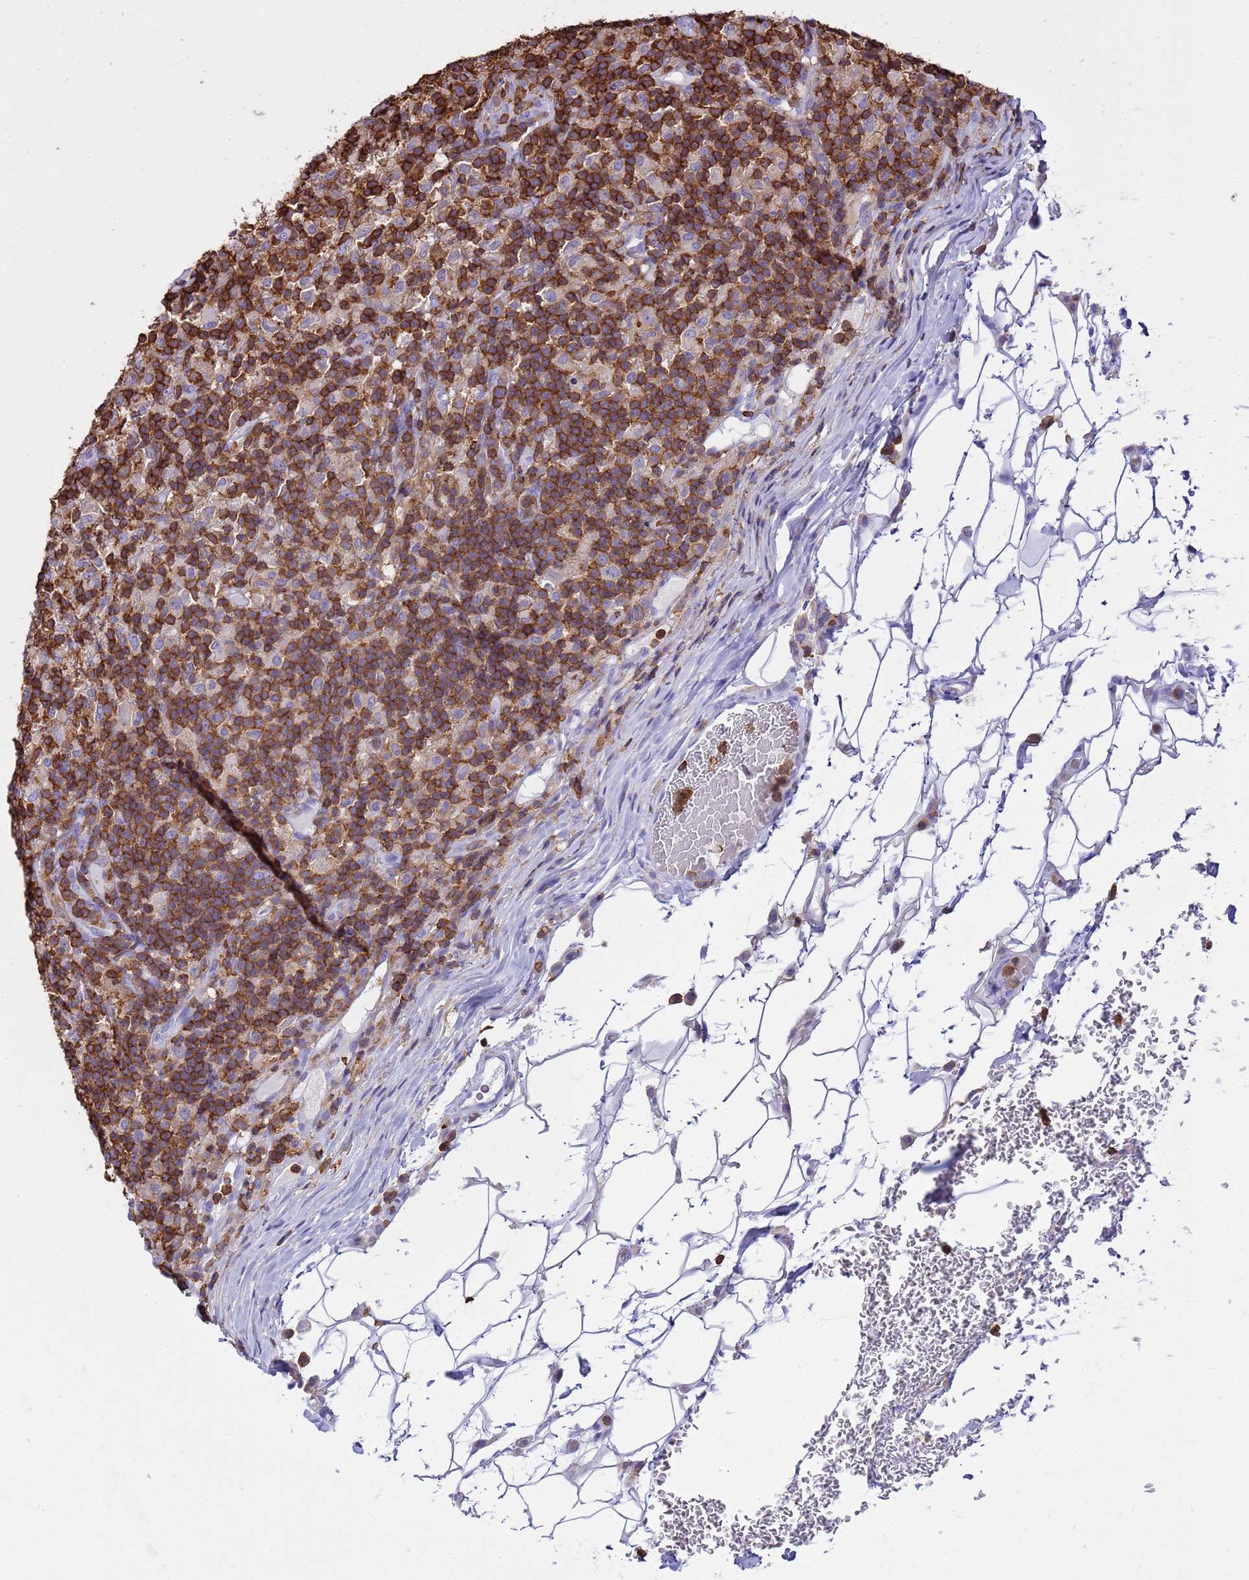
{"staining": {"intensity": "strong", "quantity": "25%-75%", "location": "cytoplasmic/membranous"}, "tissue": "lymphoma", "cell_type": "Tumor cells", "image_type": "cancer", "snomed": [{"axis": "morphology", "description": "Hodgkin's disease, NOS"}, {"axis": "topography", "description": "Lymph node"}], "caption": "A high amount of strong cytoplasmic/membranous staining is seen in about 25%-75% of tumor cells in lymphoma tissue. The staining was performed using DAB, with brown indicating positive protein expression. Nuclei are stained blue with hematoxylin.", "gene": "IRF5", "patient": {"sex": "male", "age": 70}}